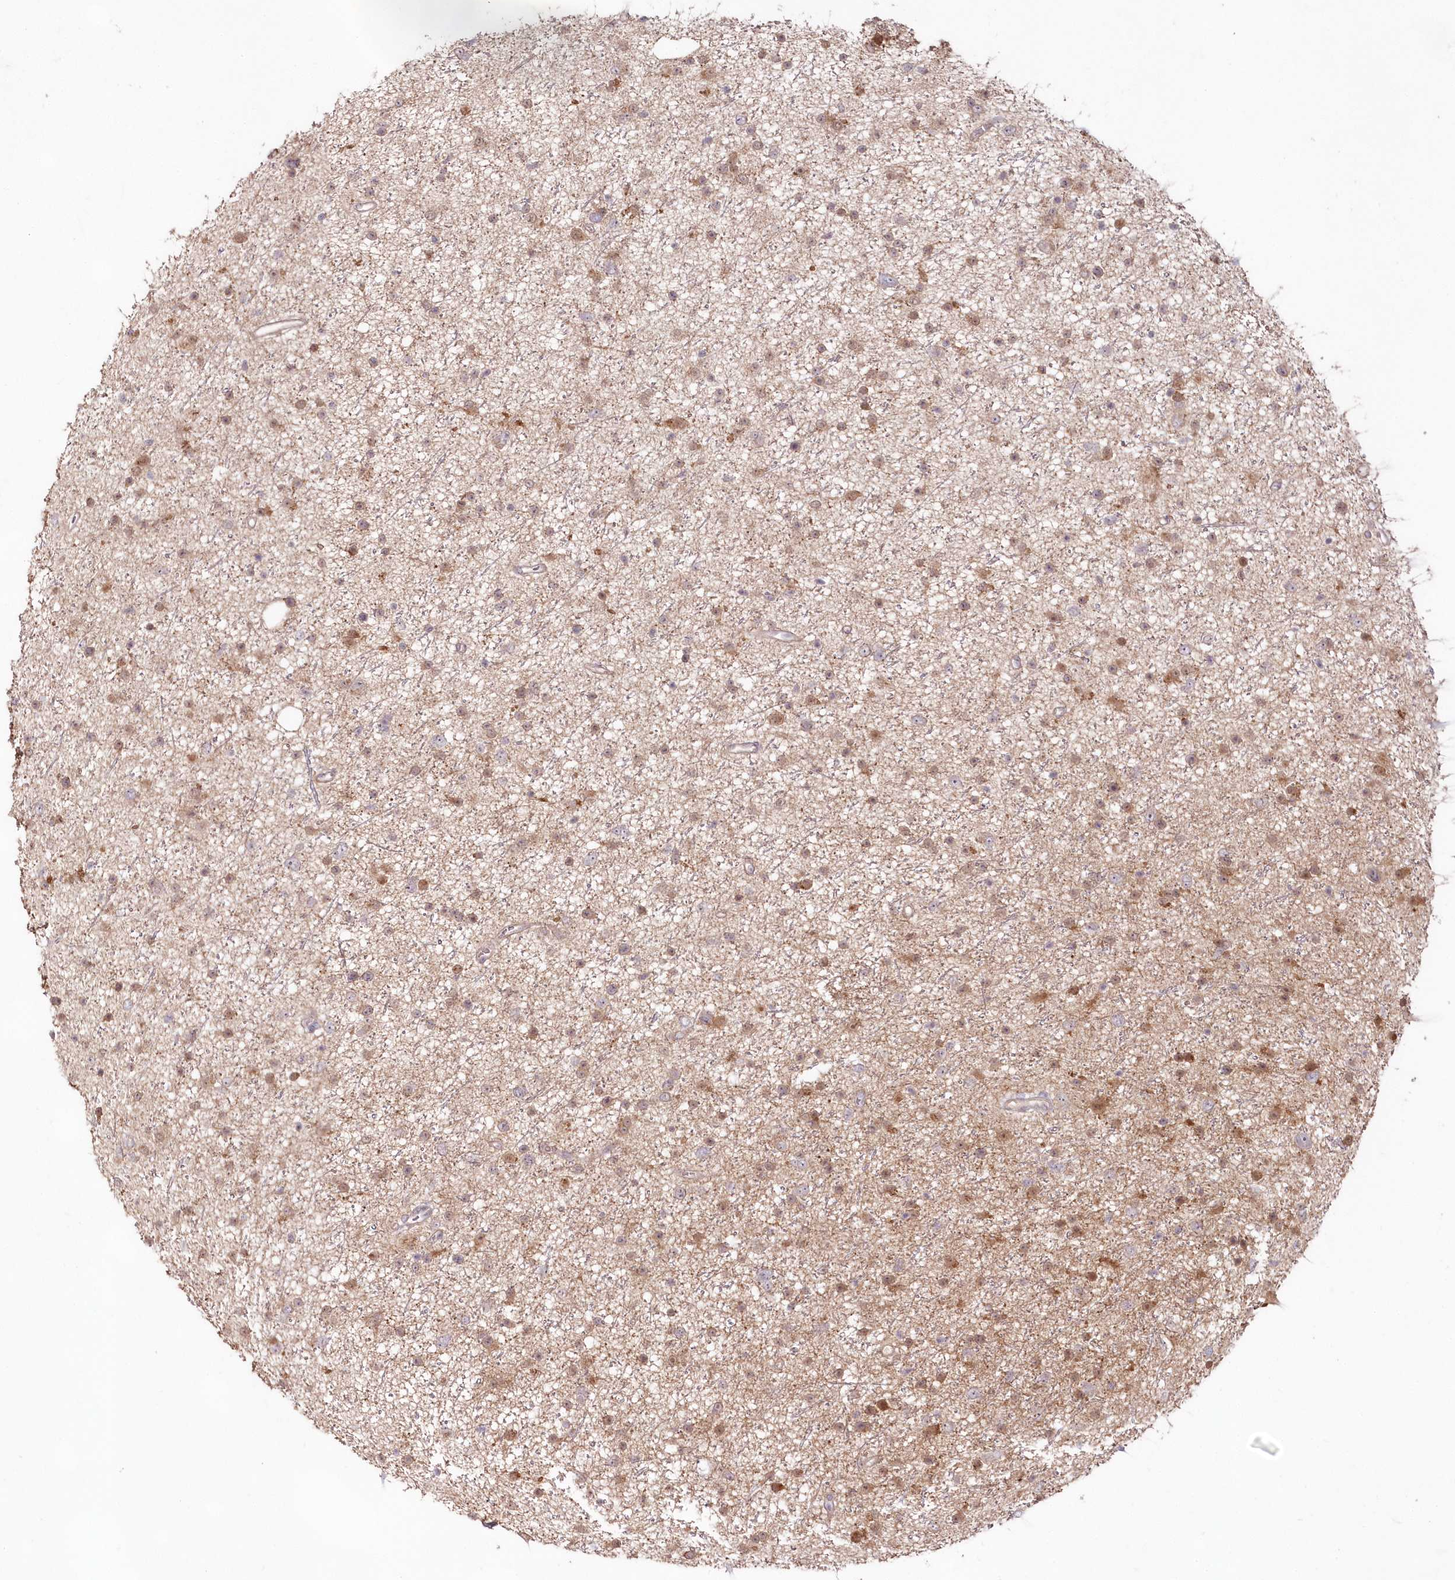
{"staining": {"intensity": "moderate", "quantity": "<25%", "location": "cytoplasmic/membranous"}, "tissue": "glioma", "cell_type": "Tumor cells", "image_type": "cancer", "snomed": [{"axis": "morphology", "description": "Glioma, malignant, Low grade"}, {"axis": "topography", "description": "Cerebral cortex"}], "caption": "Immunohistochemical staining of glioma reveals moderate cytoplasmic/membranous protein staining in approximately <25% of tumor cells. The protein is shown in brown color, while the nuclei are stained blue.", "gene": "IMPA1", "patient": {"sex": "female", "age": 39}}